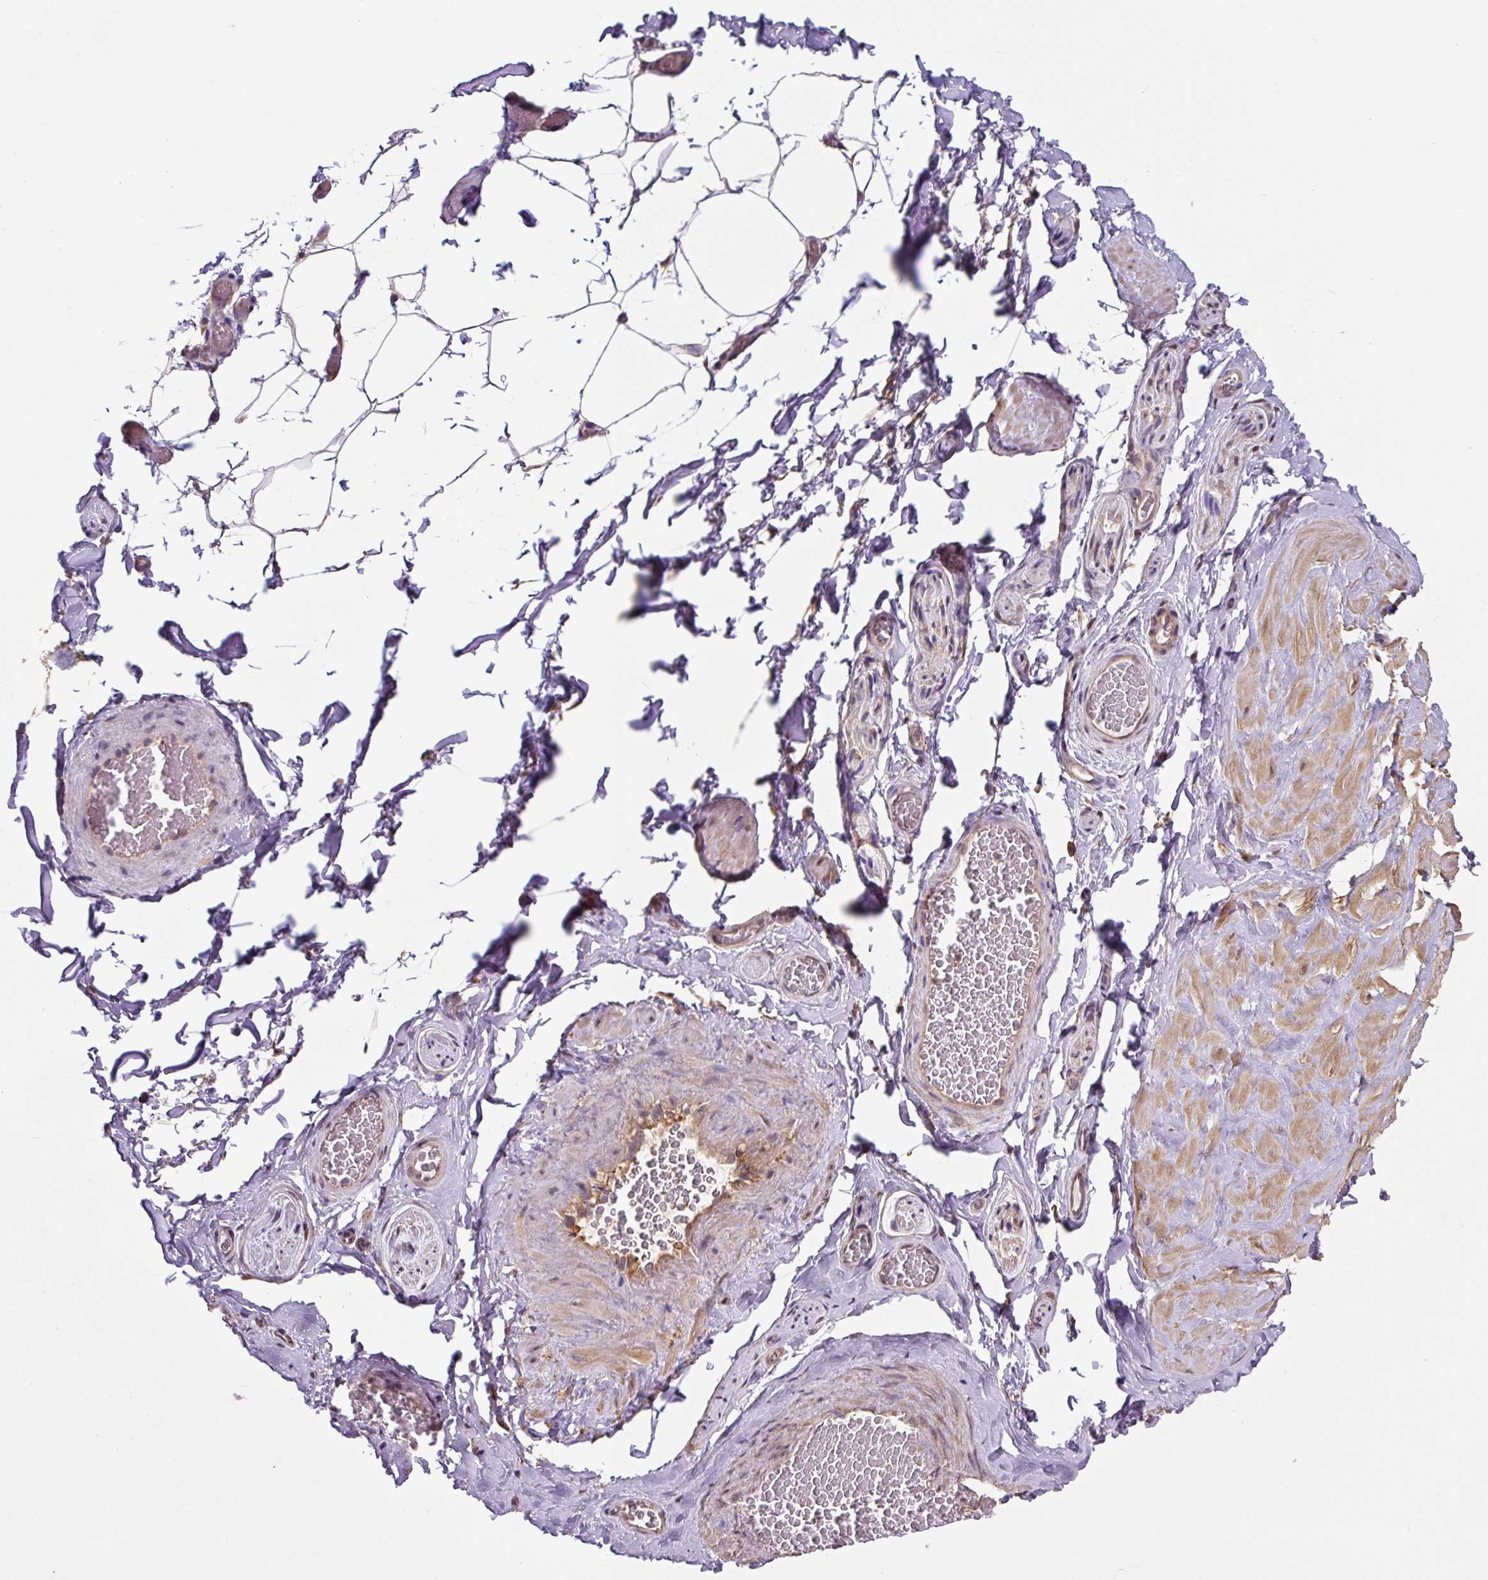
{"staining": {"intensity": "negative", "quantity": "none", "location": "none"}, "tissue": "adipose tissue", "cell_type": "Adipocytes", "image_type": "normal", "snomed": [{"axis": "morphology", "description": "Normal tissue, NOS"}, {"axis": "topography", "description": "Vascular tissue"}, {"axis": "topography", "description": "Peripheral nerve tissue"}], "caption": "High power microscopy histopathology image of an immunohistochemistry micrograph of normal adipose tissue, revealing no significant positivity in adipocytes. Nuclei are stained in blue.", "gene": "ST13", "patient": {"sex": "male", "age": 41}}